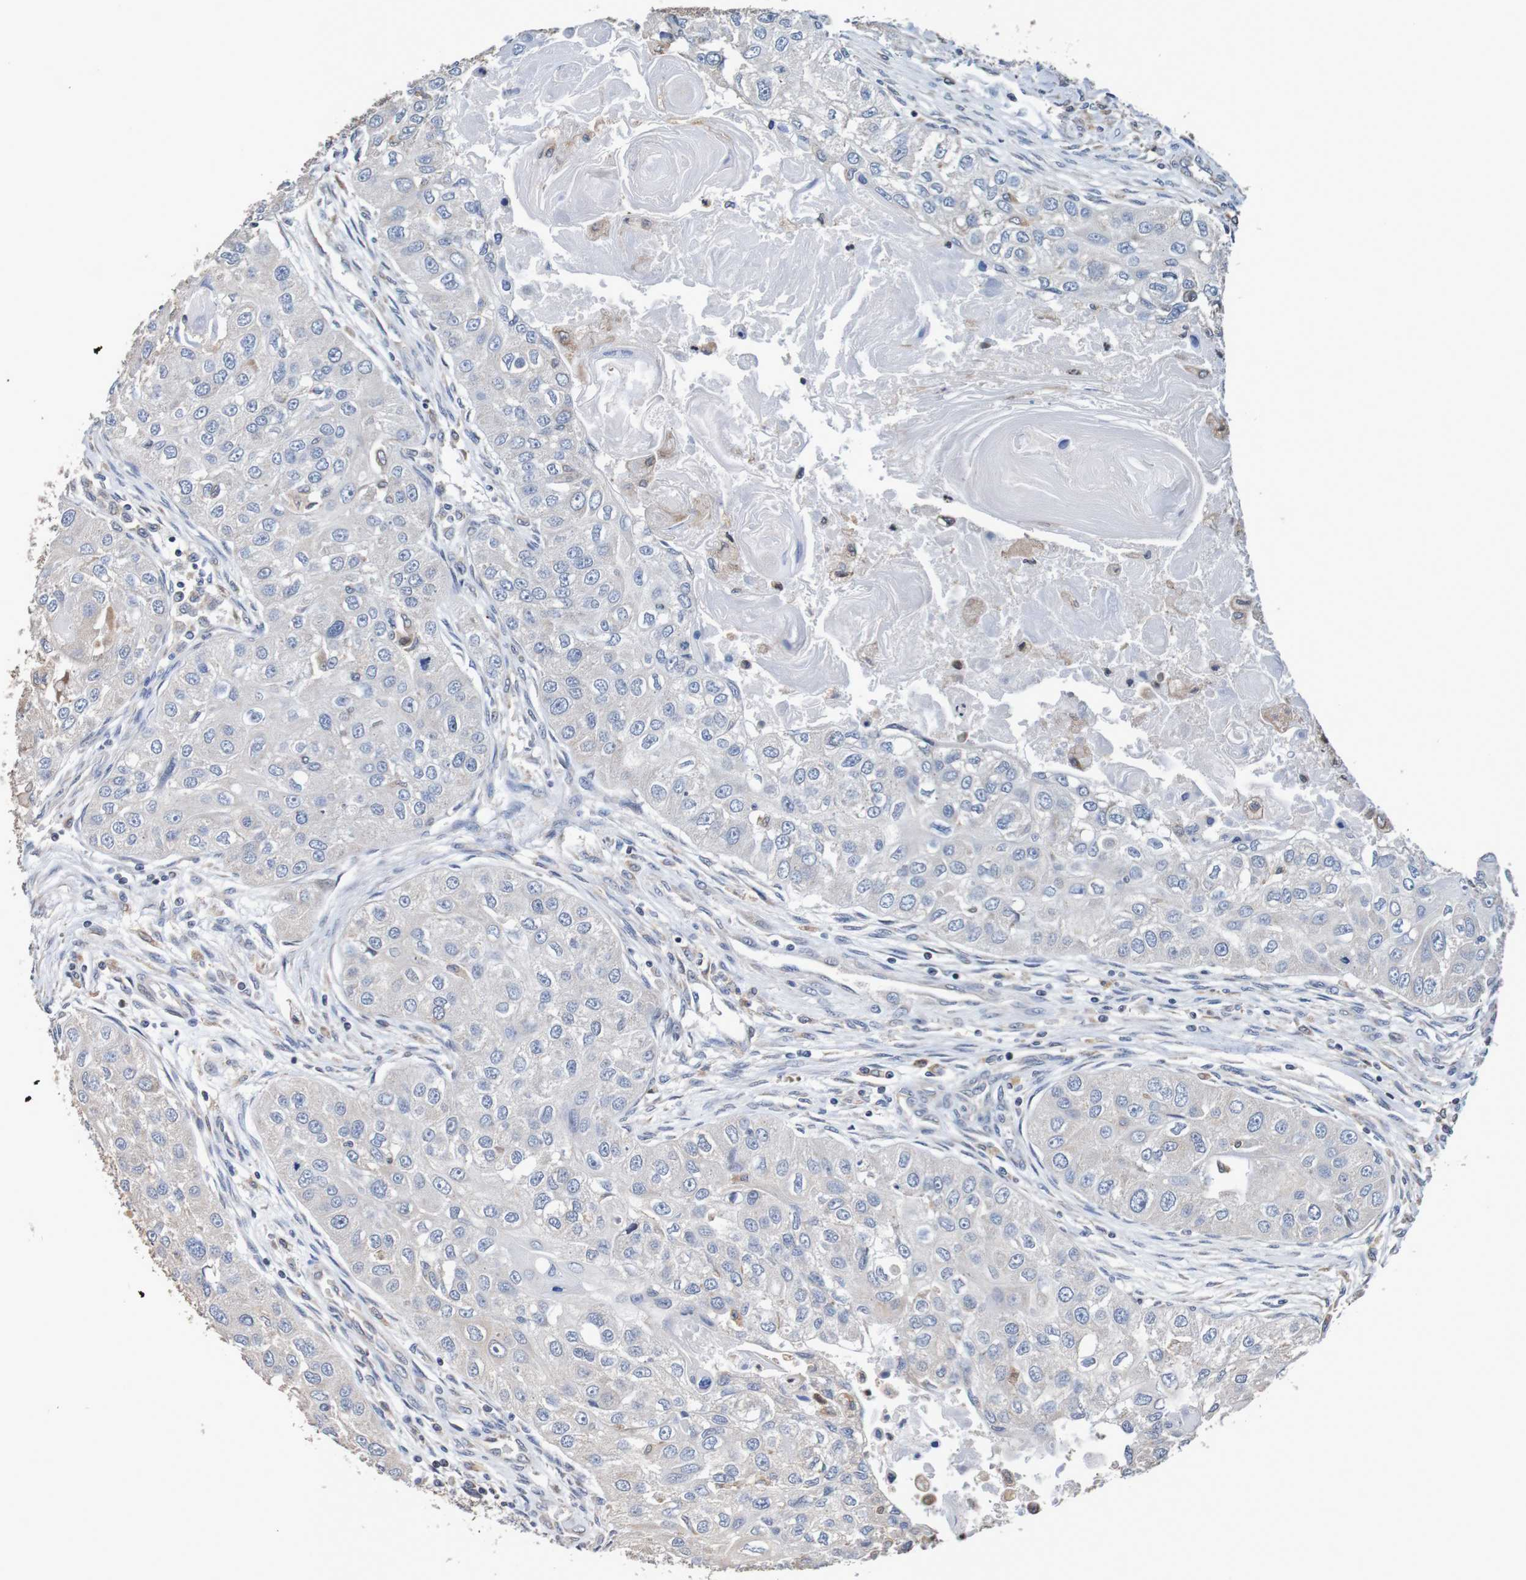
{"staining": {"intensity": "negative", "quantity": "none", "location": "none"}, "tissue": "head and neck cancer", "cell_type": "Tumor cells", "image_type": "cancer", "snomed": [{"axis": "morphology", "description": "Normal tissue, NOS"}, {"axis": "morphology", "description": "Squamous cell carcinoma, NOS"}, {"axis": "topography", "description": "Skeletal muscle"}, {"axis": "topography", "description": "Head-Neck"}], "caption": "IHC histopathology image of neoplastic tissue: human head and neck cancer stained with DAB reveals no significant protein staining in tumor cells.", "gene": "FIBP", "patient": {"sex": "male", "age": 51}}